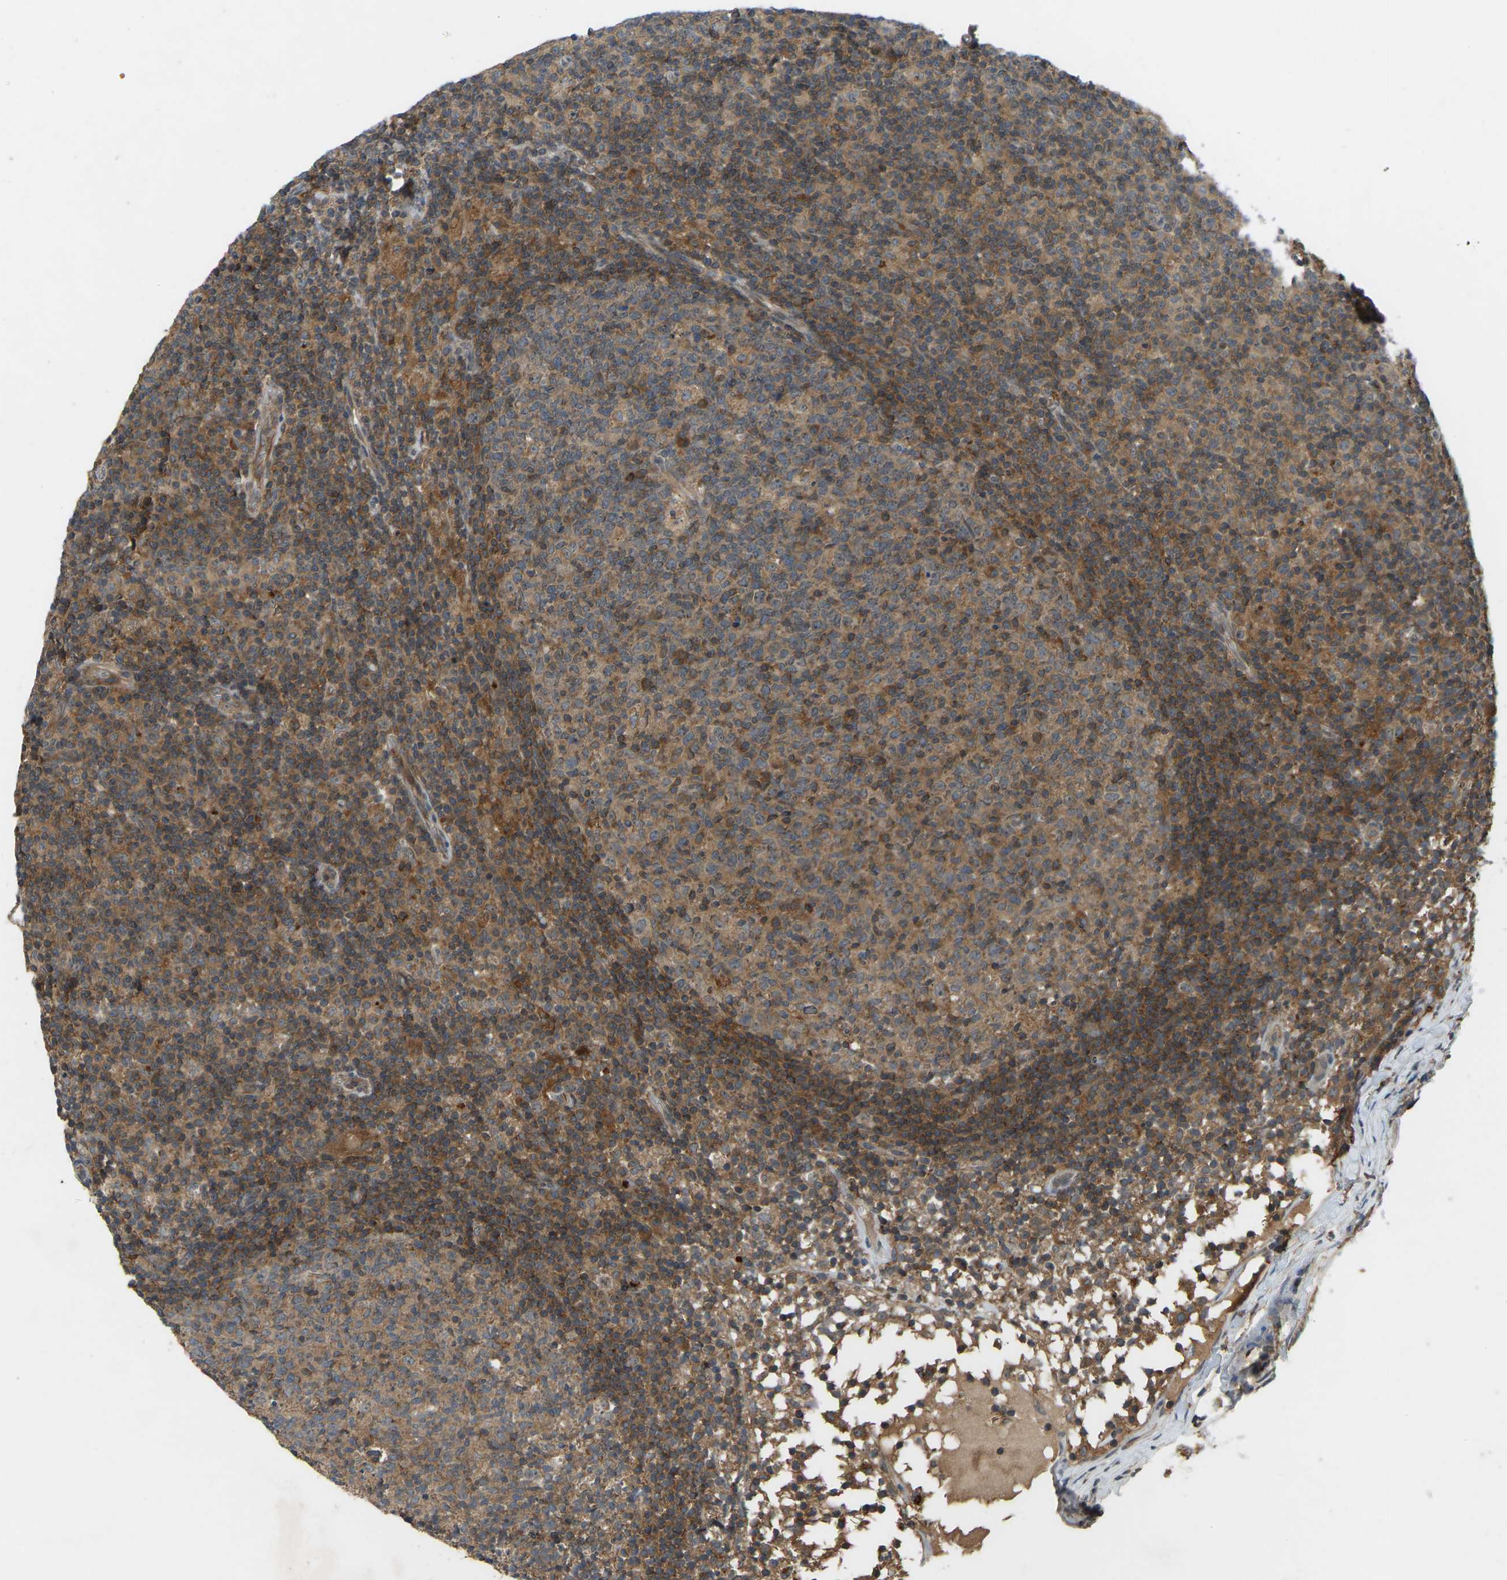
{"staining": {"intensity": "moderate", "quantity": ">75%", "location": "cytoplasmic/membranous"}, "tissue": "lymph node", "cell_type": "Germinal center cells", "image_type": "normal", "snomed": [{"axis": "morphology", "description": "Normal tissue, NOS"}, {"axis": "morphology", "description": "Inflammation, NOS"}, {"axis": "topography", "description": "Lymph node"}], "caption": "Protein expression analysis of unremarkable human lymph node reveals moderate cytoplasmic/membranous positivity in about >75% of germinal center cells. The protein is shown in brown color, while the nuclei are stained blue.", "gene": "ZNF71", "patient": {"sex": "male", "age": 55}}